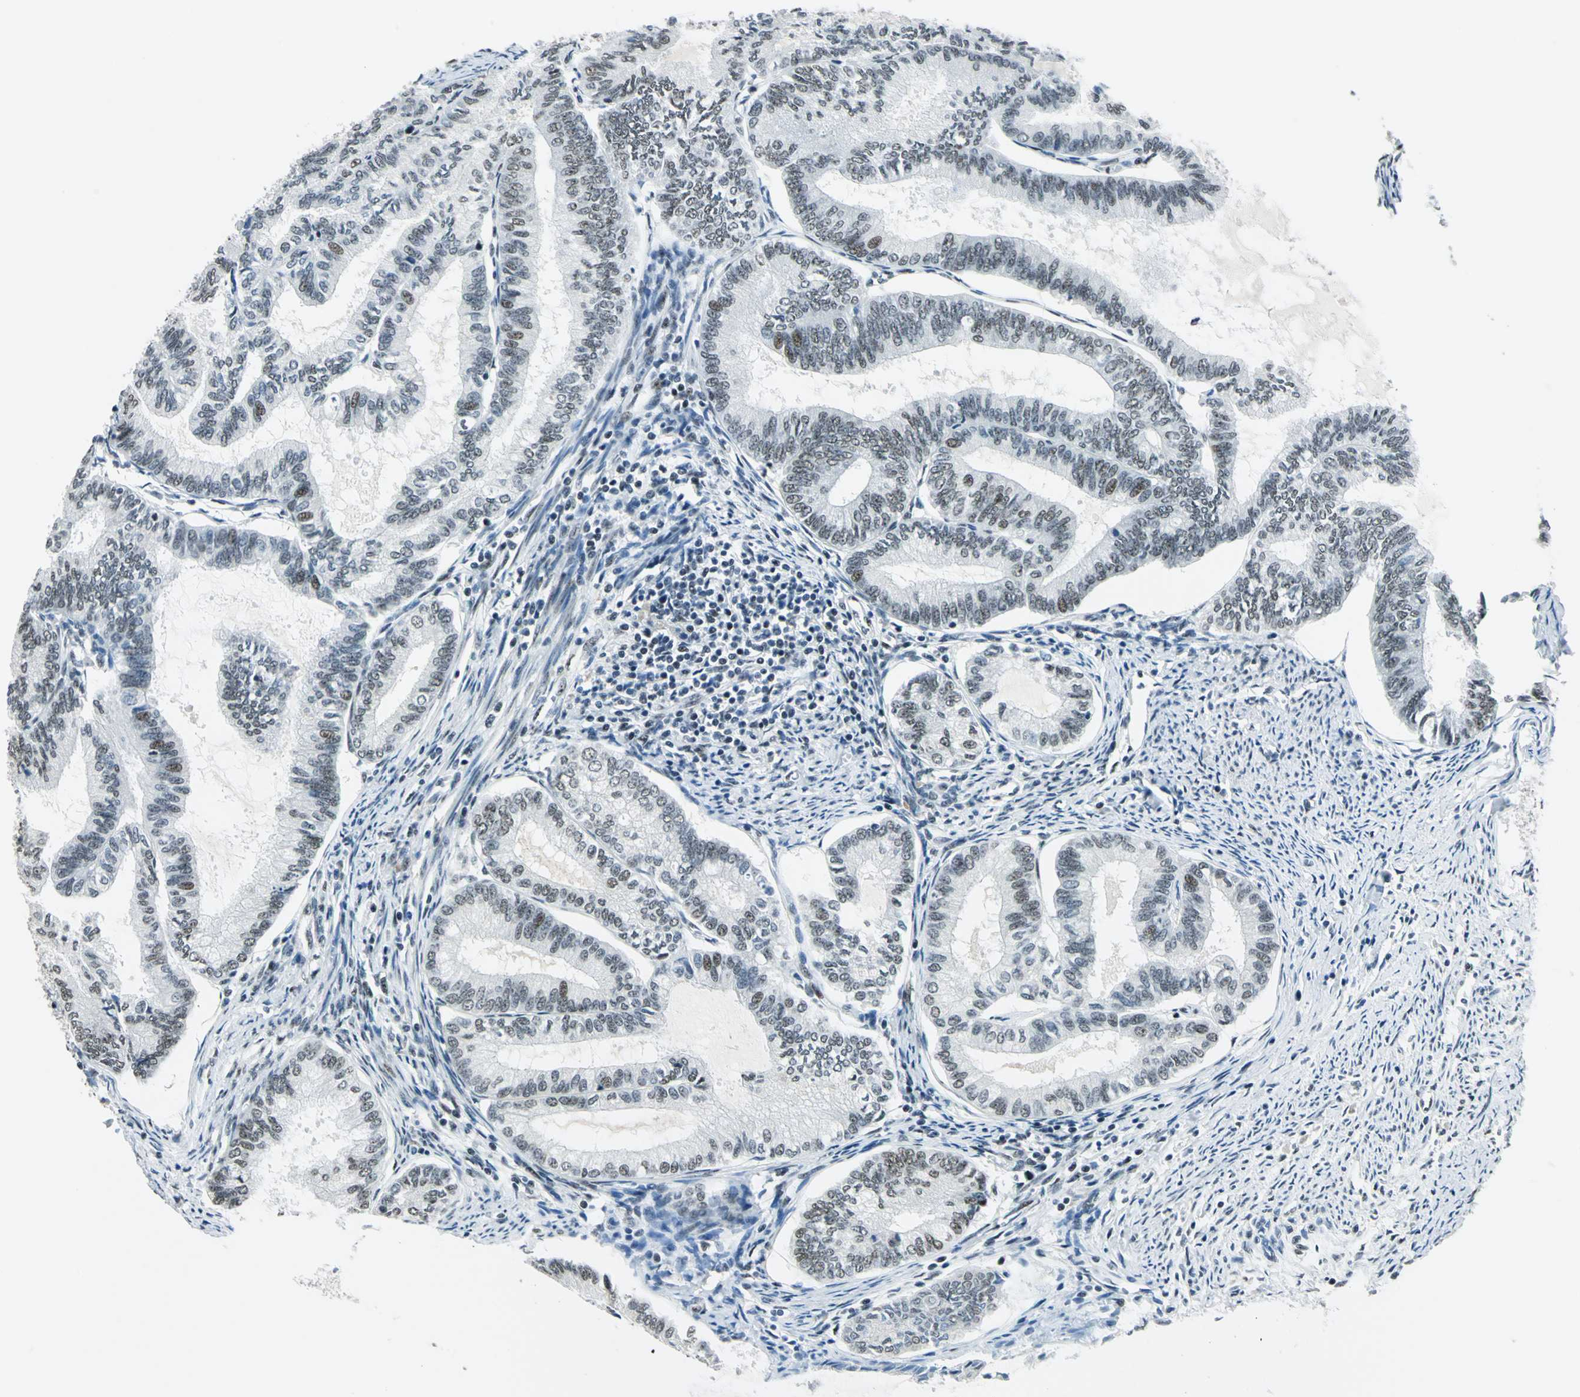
{"staining": {"intensity": "moderate", "quantity": "25%-75%", "location": "nuclear"}, "tissue": "endometrial cancer", "cell_type": "Tumor cells", "image_type": "cancer", "snomed": [{"axis": "morphology", "description": "Adenocarcinoma, NOS"}, {"axis": "topography", "description": "Endometrium"}], "caption": "Approximately 25%-75% of tumor cells in human adenocarcinoma (endometrial) show moderate nuclear protein staining as visualized by brown immunohistochemical staining.", "gene": "KAT6B", "patient": {"sex": "female", "age": 86}}